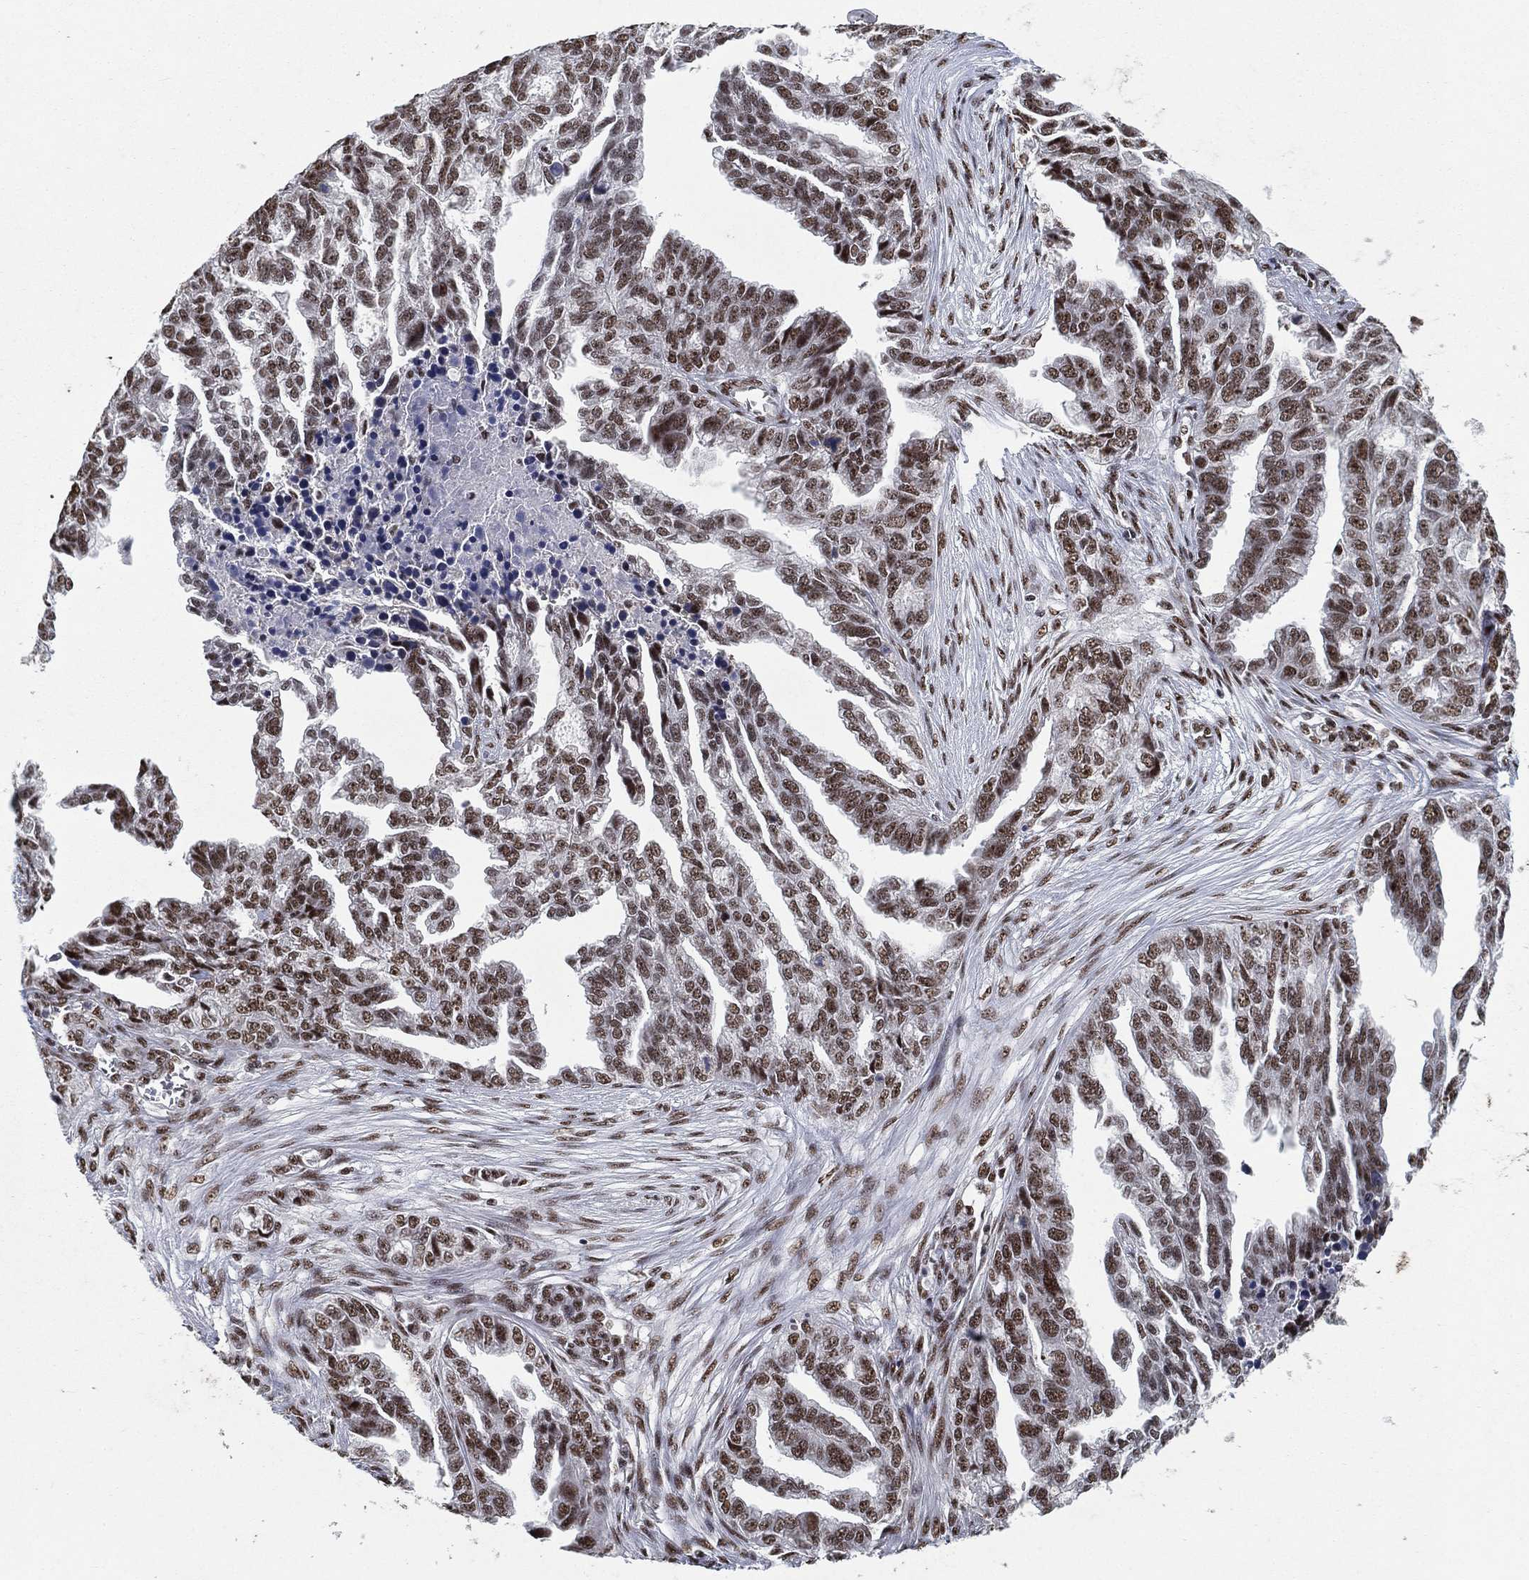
{"staining": {"intensity": "strong", "quantity": ">75%", "location": "nuclear"}, "tissue": "ovarian cancer", "cell_type": "Tumor cells", "image_type": "cancer", "snomed": [{"axis": "morphology", "description": "Cystadenocarcinoma, serous, NOS"}, {"axis": "topography", "description": "Ovary"}], "caption": "A brown stain labels strong nuclear expression of a protein in human ovarian serous cystadenocarcinoma tumor cells.", "gene": "DDX27", "patient": {"sex": "female", "age": 51}}